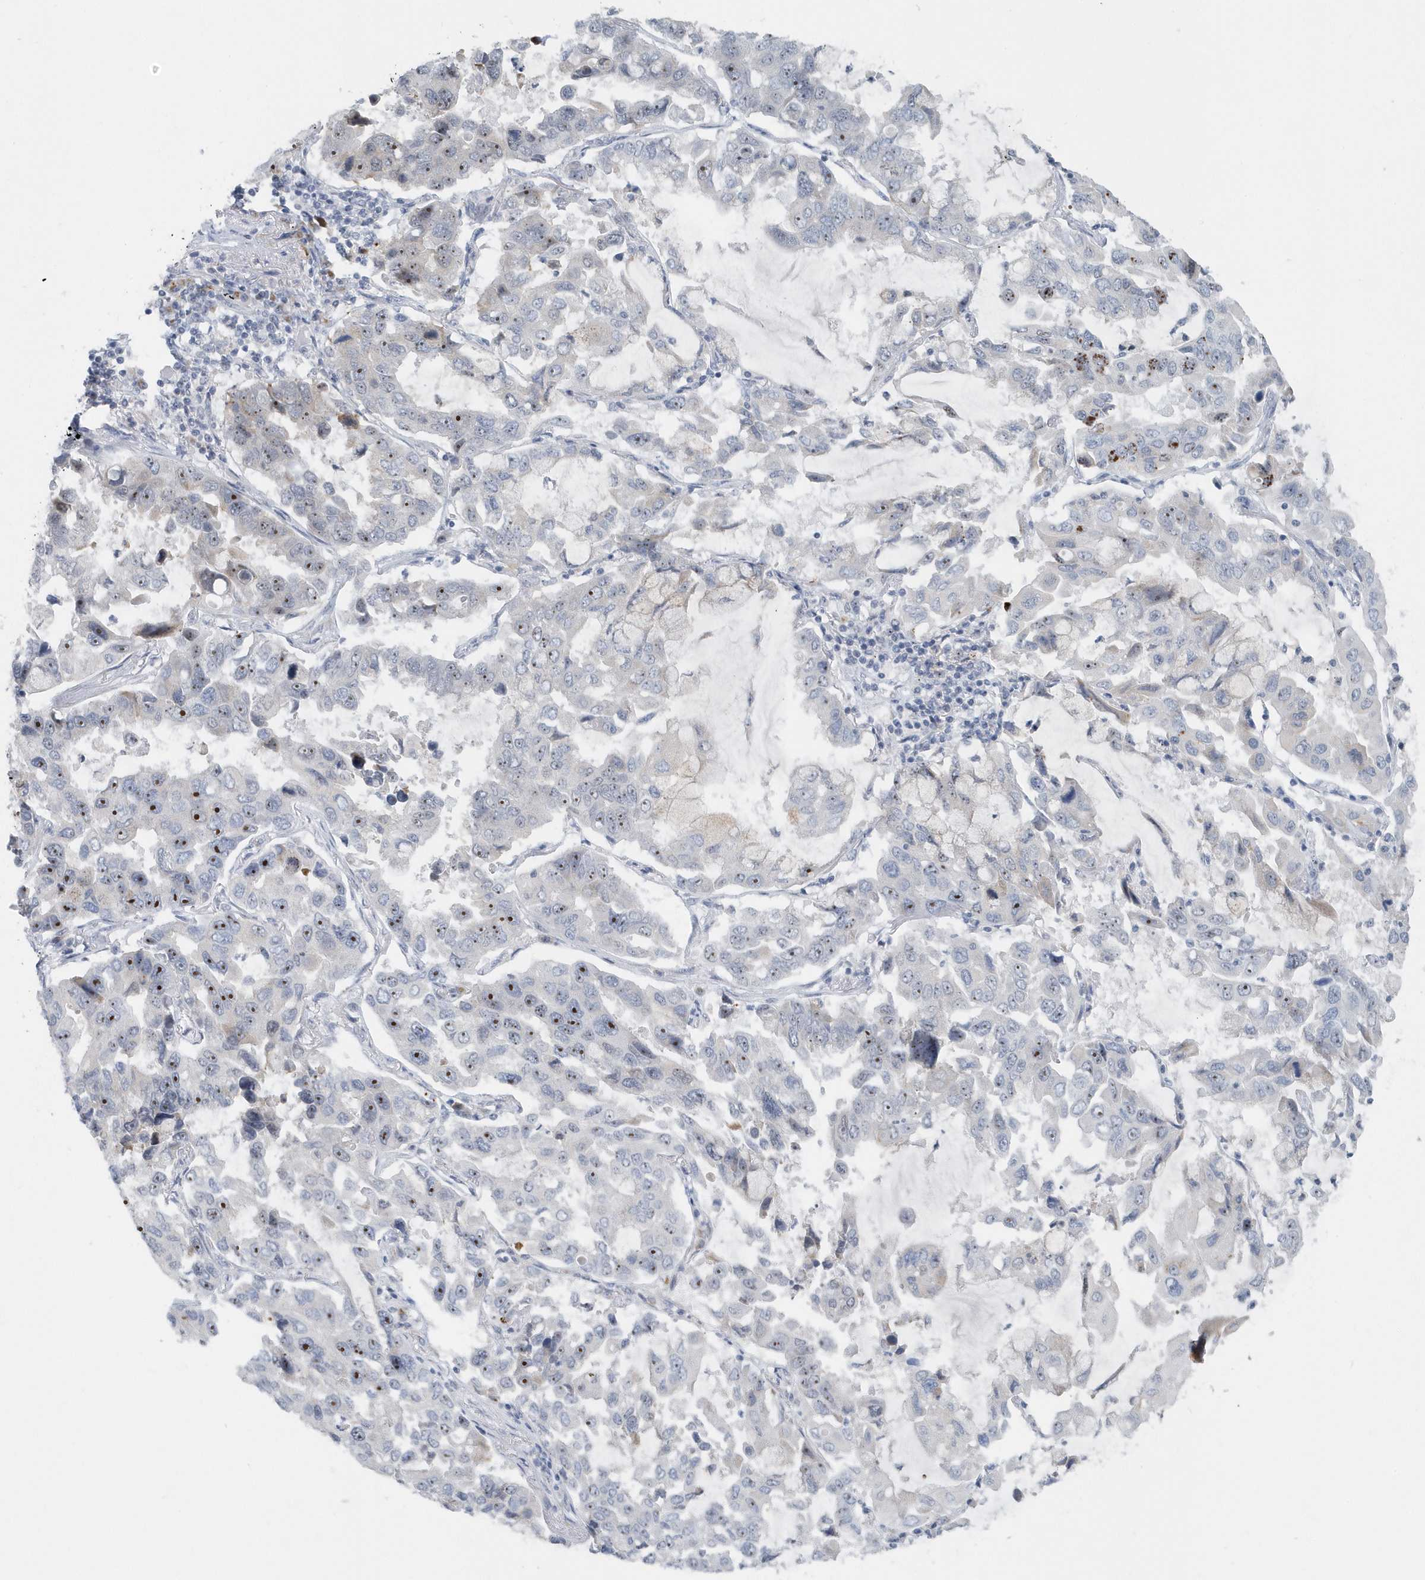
{"staining": {"intensity": "strong", "quantity": "<25%", "location": "nuclear"}, "tissue": "lung cancer", "cell_type": "Tumor cells", "image_type": "cancer", "snomed": [{"axis": "morphology", "description": "Adenocarcinoma, NOS"}, {"axis": "topography", "description": "Lung"}], "caption": "The image reveals a brown stain indicating the presence of a protein in the nuclear of tumor cells in lung cancer (adenocarcinoma). (DAB IHC, brown staining for protein, blue staining for nuclei).", "gene": "RPF2", "patient": {"sex": "male", "age": 64}}